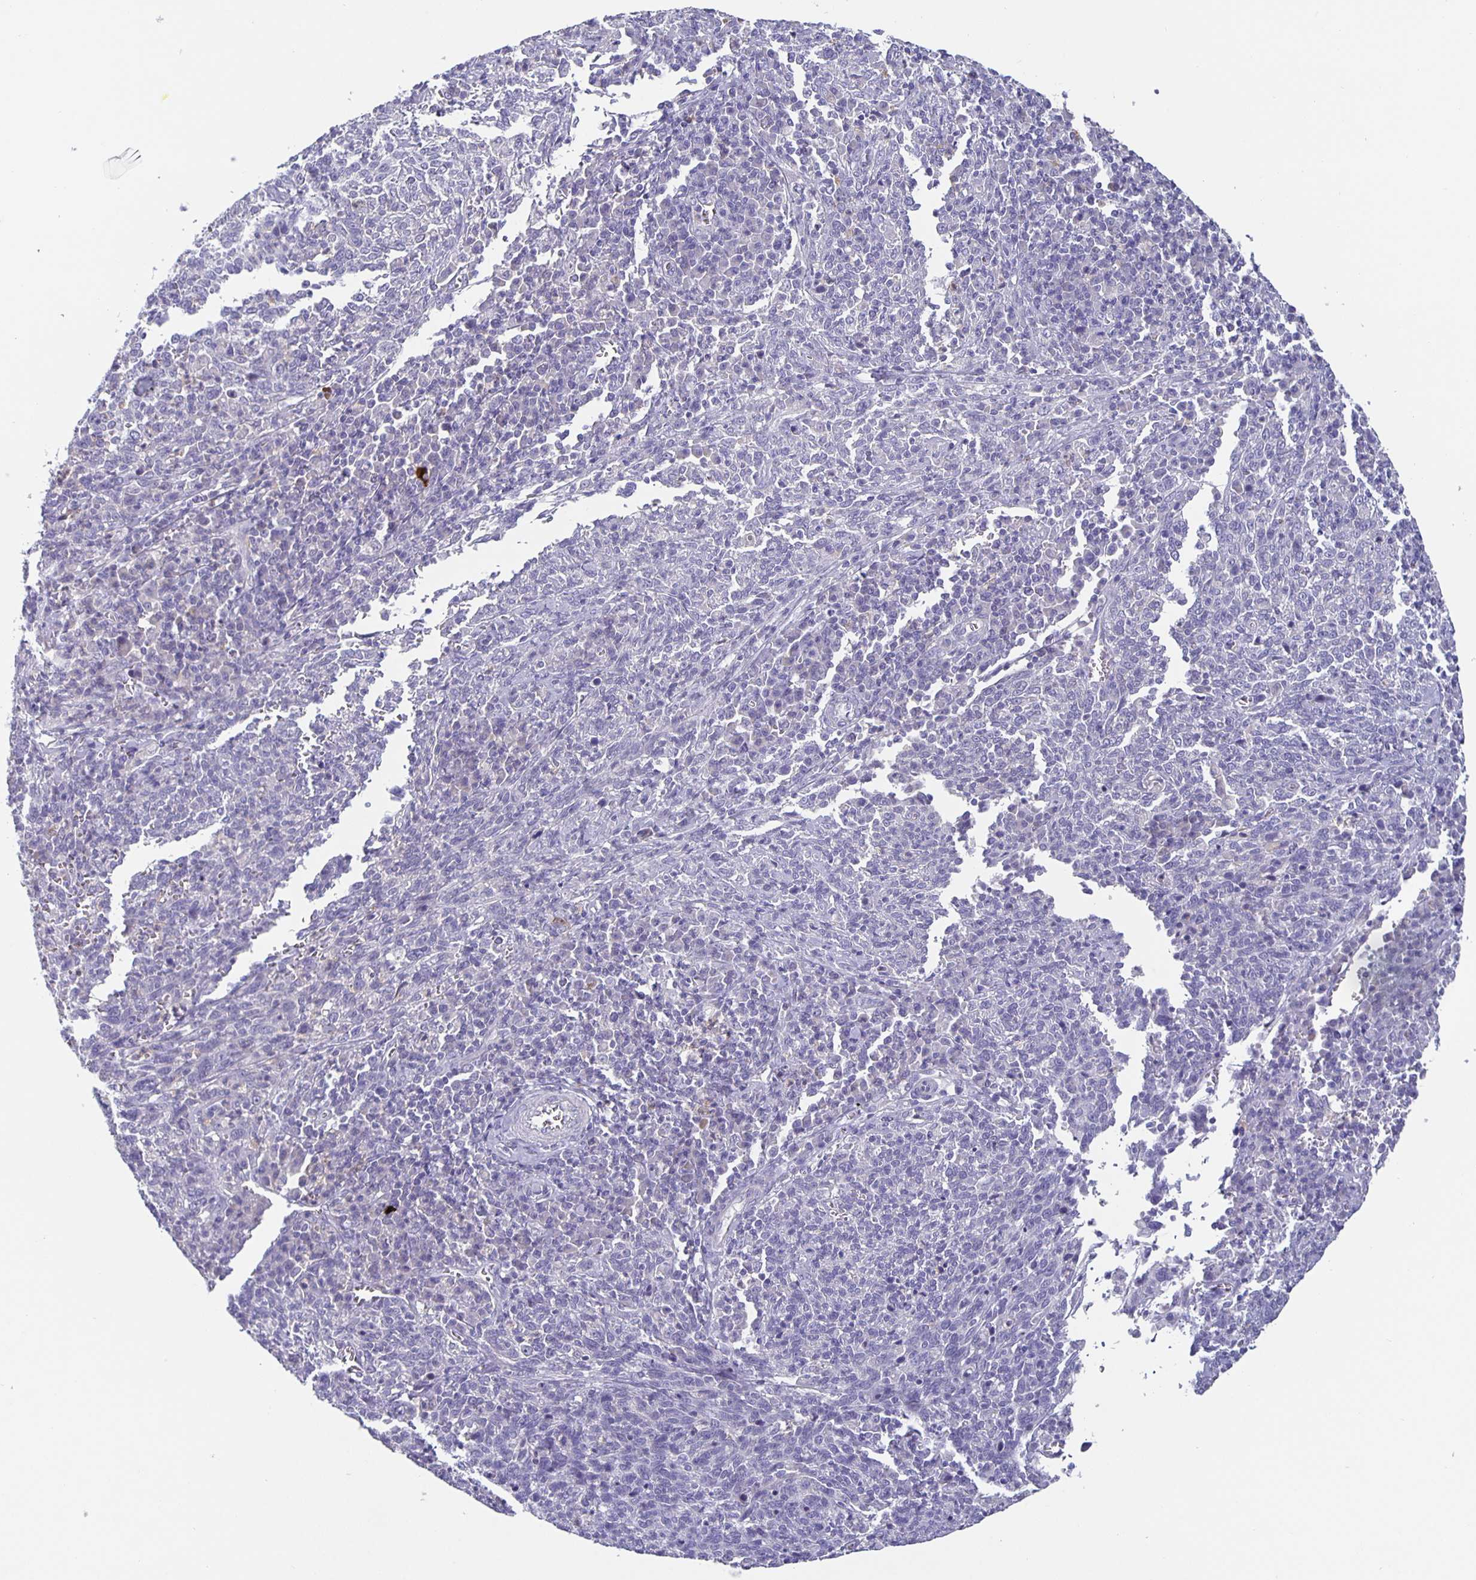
{"staining": {"intensity": "negative", "quantity": "none", "location": "none"}, "tissue": "cervical cancer", "cell_type": "Tumor cells", "image_type": "cancer", "snomed": [{"axis": "morphology", "description": "Squamous cell carcinoma, NOS"}, {"axis": "topography", "description": "Cervix"}], "caption": "Immunohistochemistry photomicrograph of cervical squamous cell carcinoma stained for a protein (brown), which exhibits no positivity in tumor cells.", "gene": "GDF15", "patient": {"sex": "female", "age": 46}}